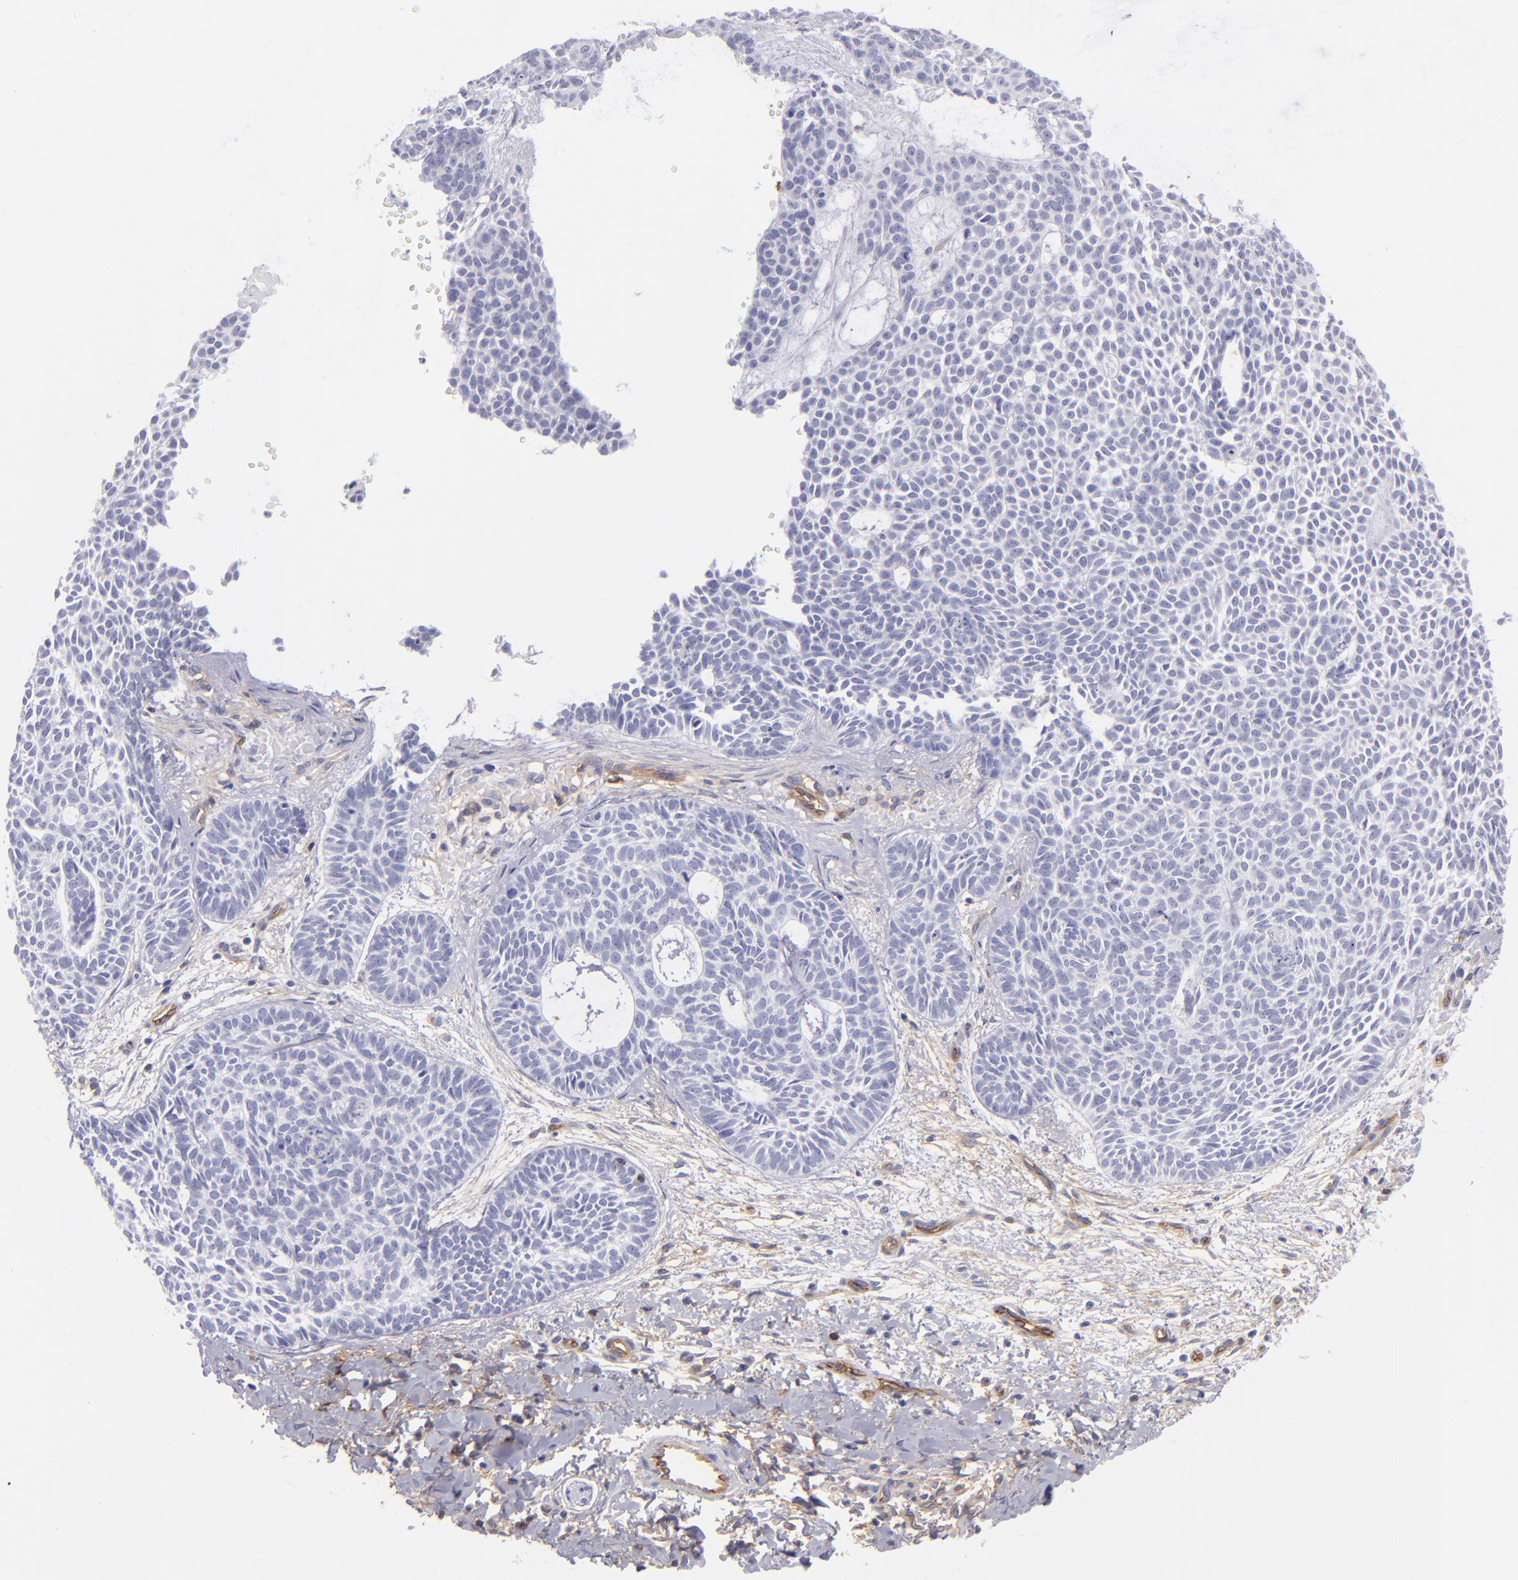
{"staining": {"intensity": "negative", "quantity": "none", "location": "none"}, "tissue": "skin cancer", "cell_type": "Tumor cells", "image_type": "cancer", "snomed": [{"axis": "morphology", "description": "Basal cell carcinoma"}, {"axis": "topography", "description": "Skin"}], "caption": "This is an IHC micrograph of human skin cancer (basal cell carcinoma). There is no positivity in tumor cells.", "gene": "ENTPD1", "patient": {"sex": "male", "age": 75}}